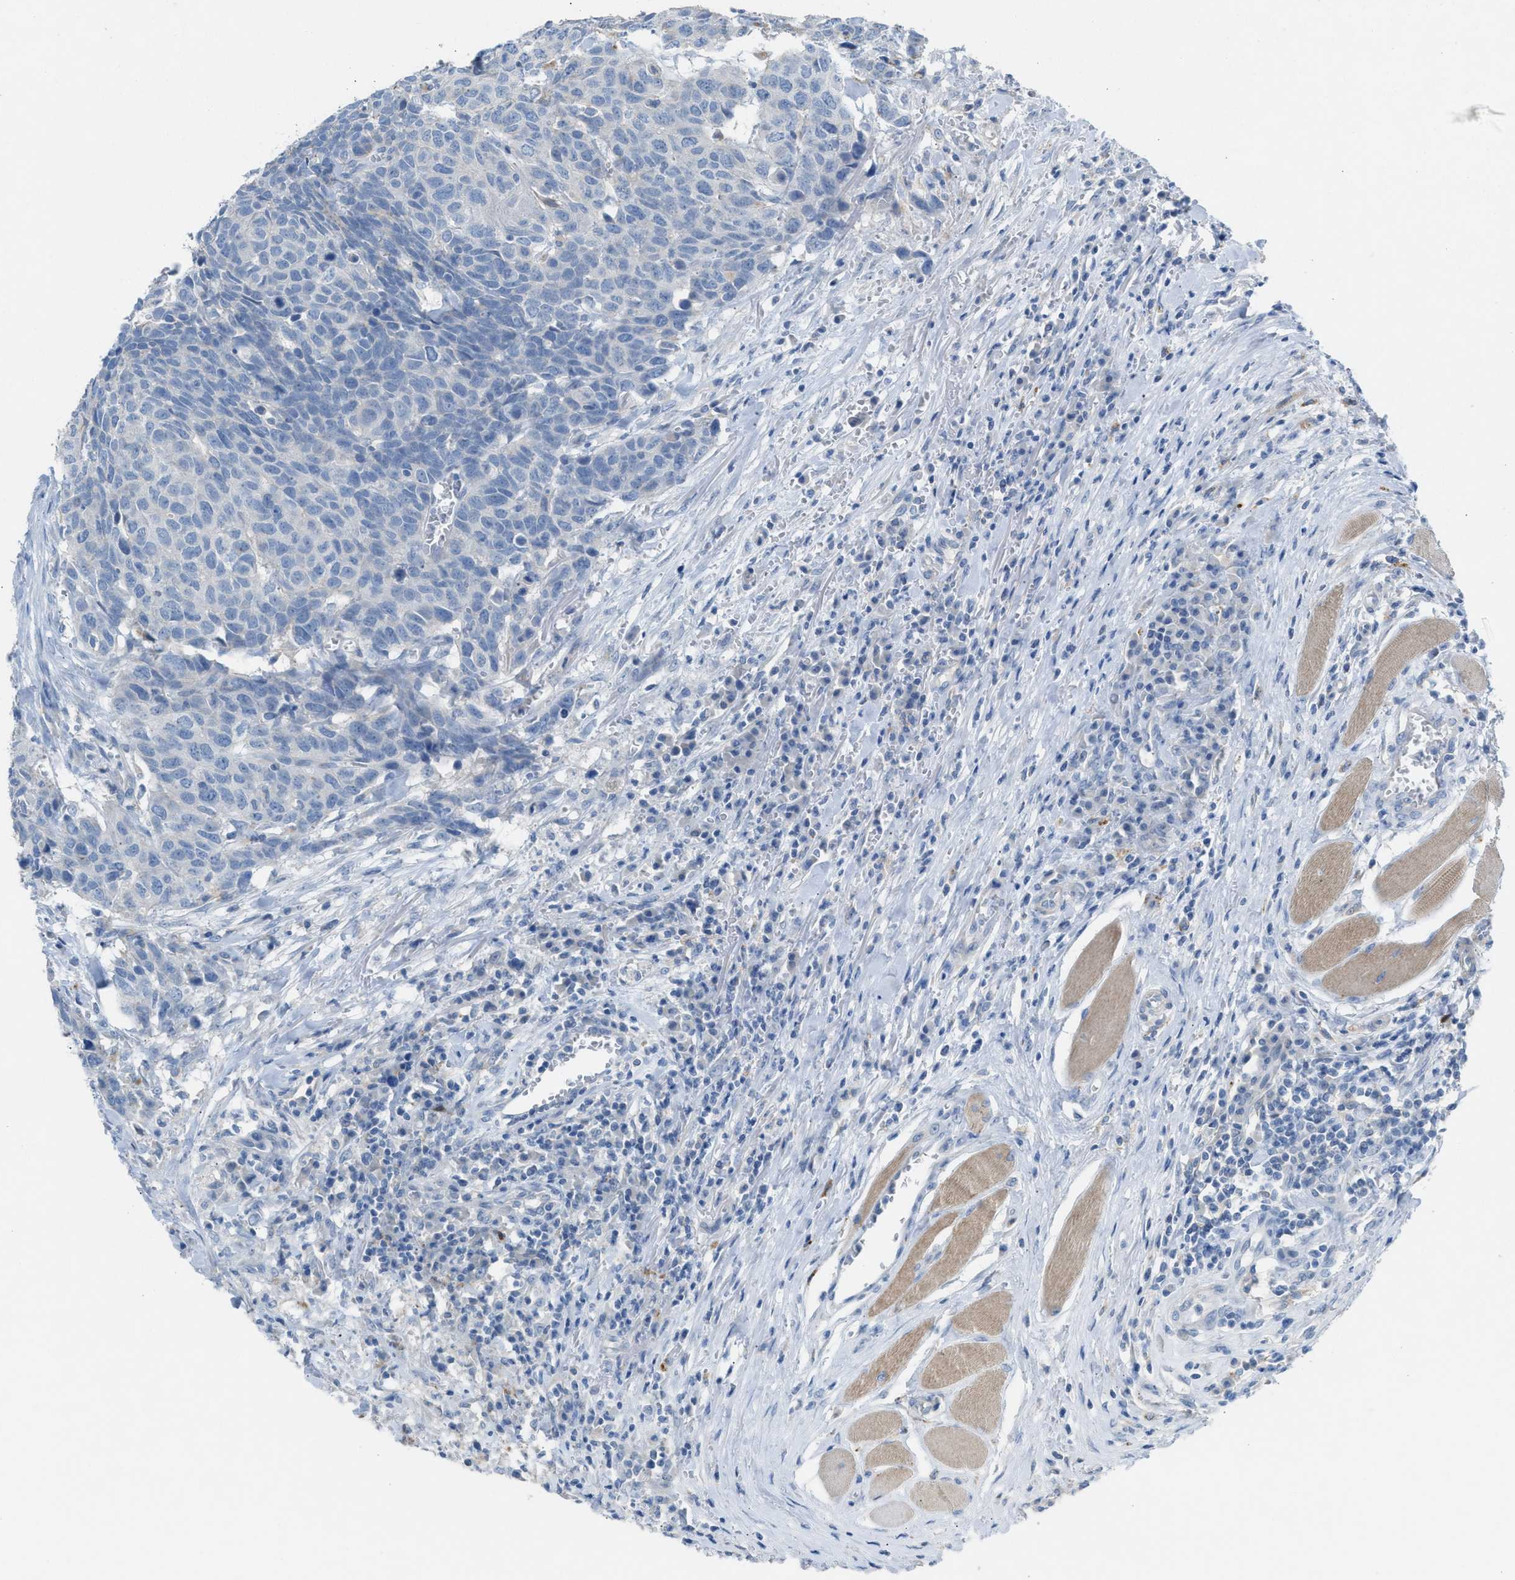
{"staining": {"intensity": "negative", "quantity": "none", "location": "none"}, "tissue": "head and neck cancer", "cell_type": "Tumor cells", "image_type": "cancer", "snomed": [{"axis": "morphology", "description": "Squamous cell carcinoma, NOS"}, {"axis": "topography", "description": "Head-Neck"}], "caption": "The image demonstrates no staining of tumor cells in head and neck cancer.", "gene": "ASPA", "patient": {"sex": "male", "age": 66}}